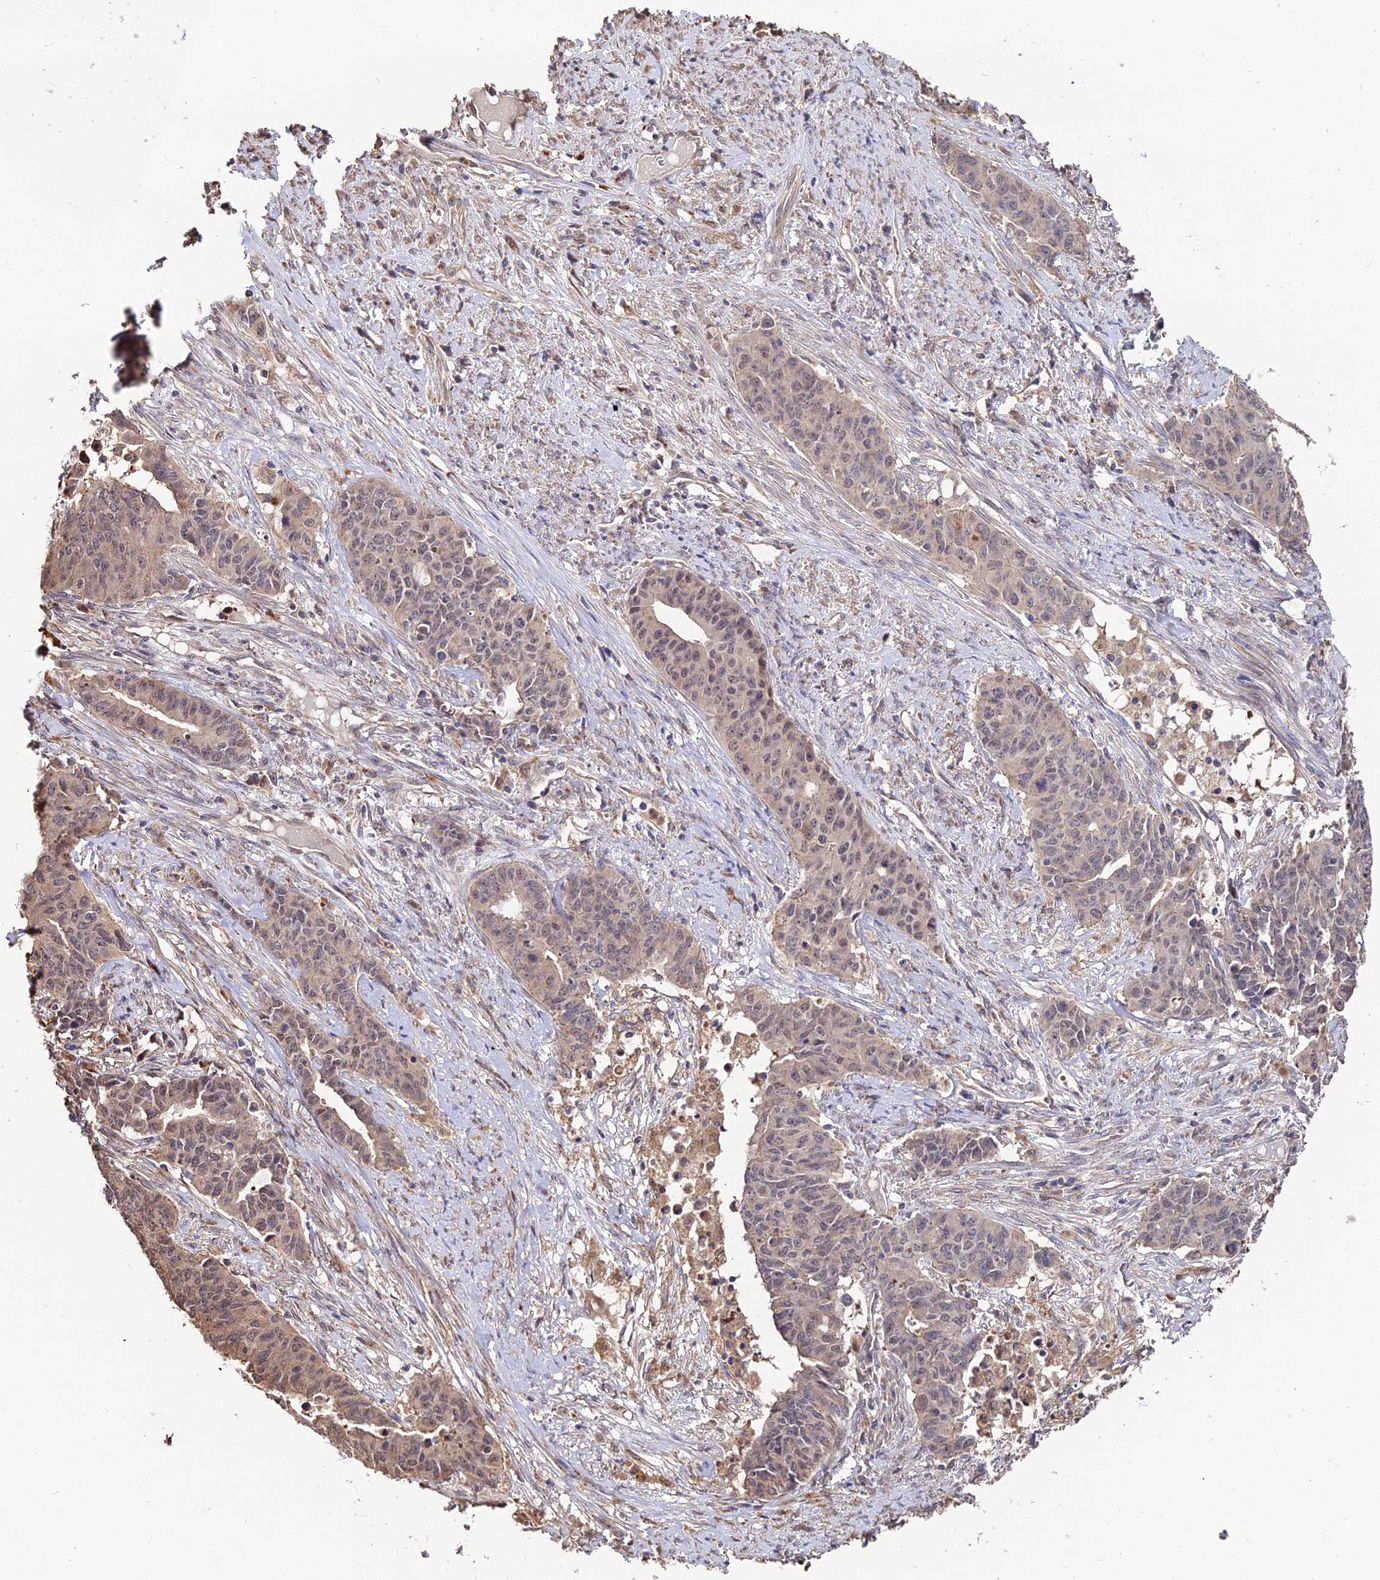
{"staining": {"intensity": "weak", "quantity": "<25%", "location": "nuclear"}, "tissue": "endometrial cancer", "cell_type": "Tumor cells", "image_type": "cancer", "snomed": [{"axis": "morphology", "description": "Adenocarcinoma, NOS"}, {"axis": "topography", "description": "Endometrium"}], "caption": "Immunohistochemical staining of endometrial cancer reveals no significant expression in tumor cells.", "gene": "ACTR5", "patient": {"sex": "female", "age": 59}}